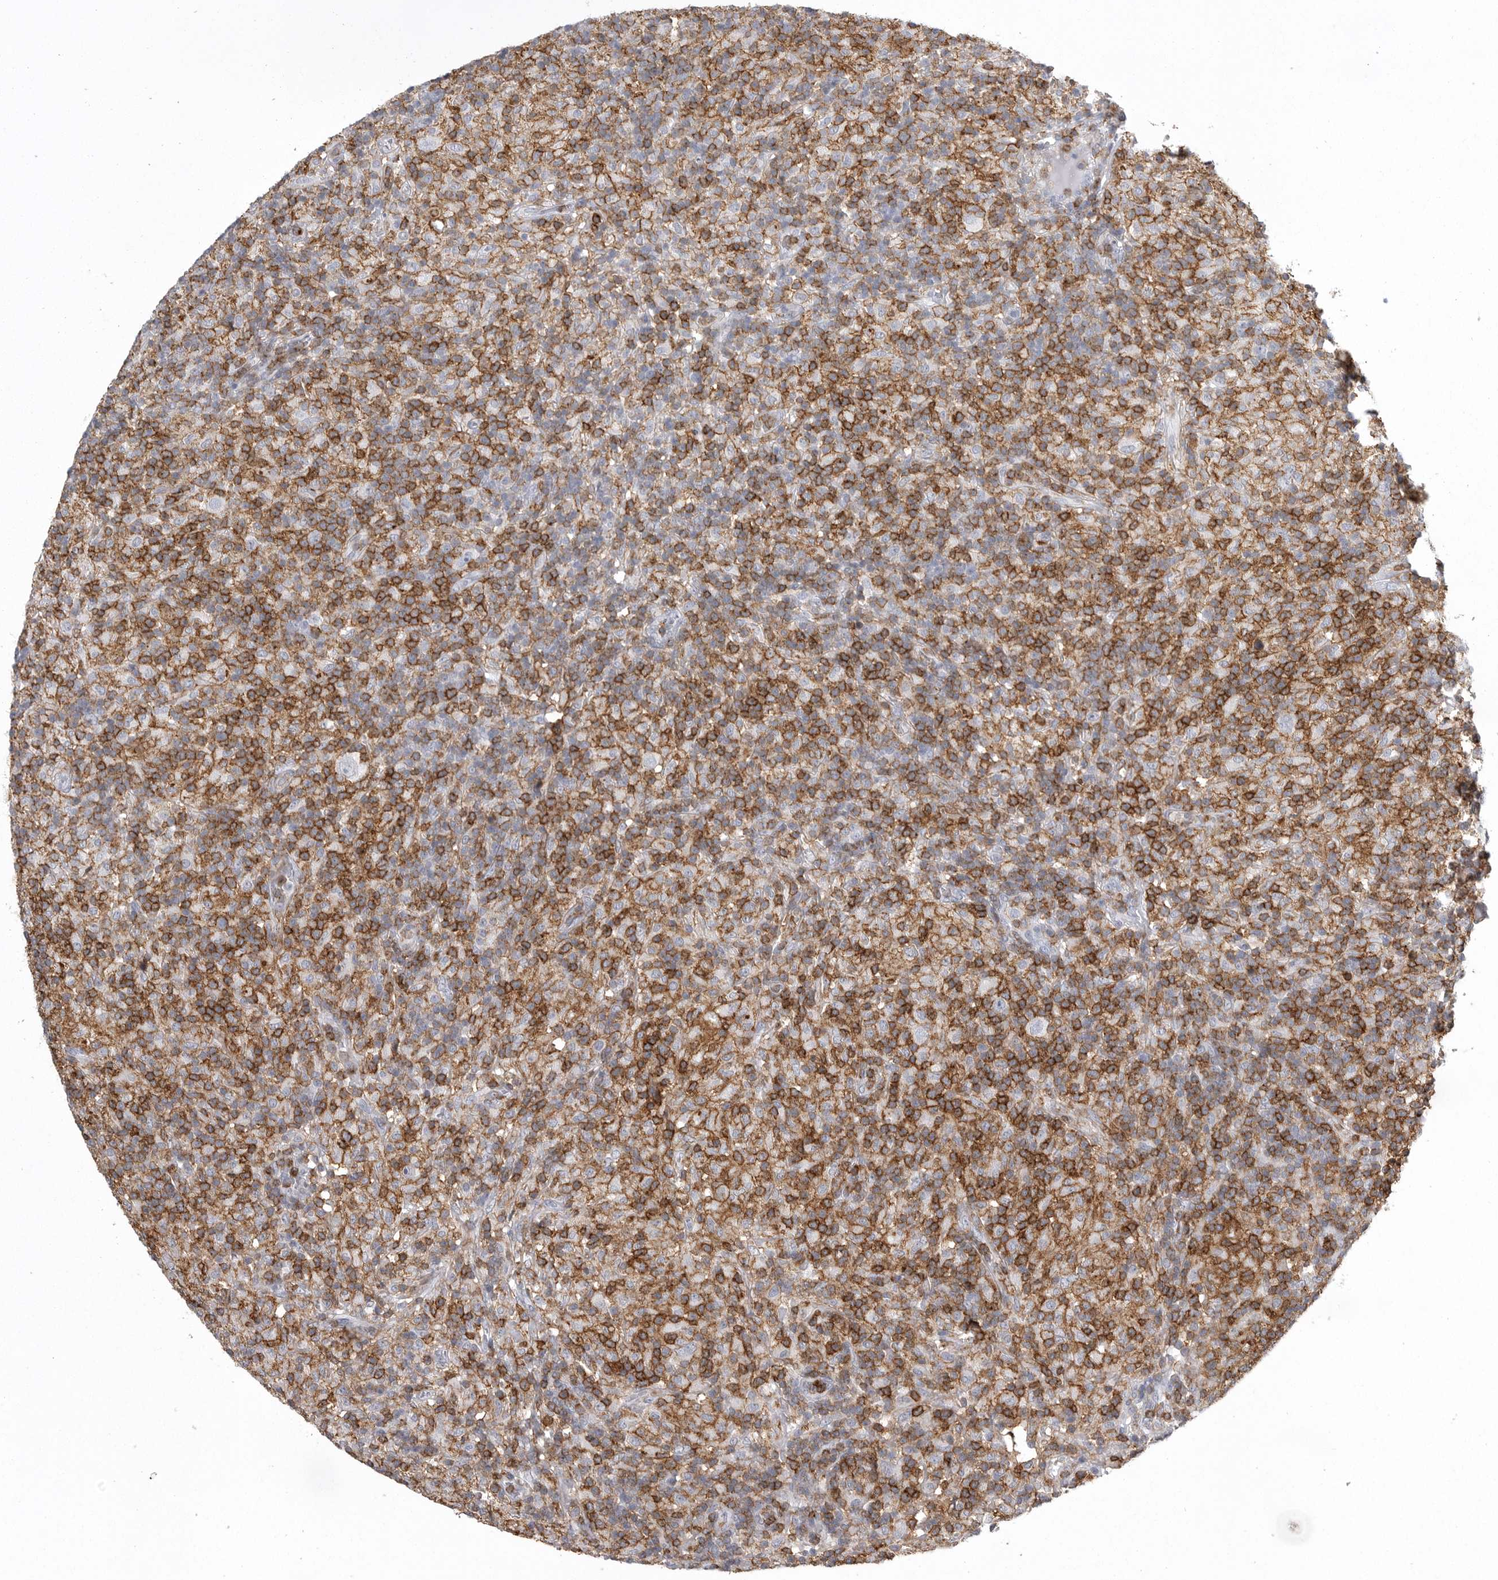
{"staining": {"intensity": "negative", "quantity": "none", "location": "none"}, "tissue": "lymphoma", "cell_type": "Tumor cells", "image_type": "cancer", "snomed": [{"axis": "morphology", "description": "Hodgkin's disease, NOS"}, {"axis": "topography", "description": "Lymph node"}], "caption": "A histopathology image of human Hodgkin's disease is negative for staining in tumor cells.", "gene": "ITGAL", "patient": {"sex": "male", "age": 70}}